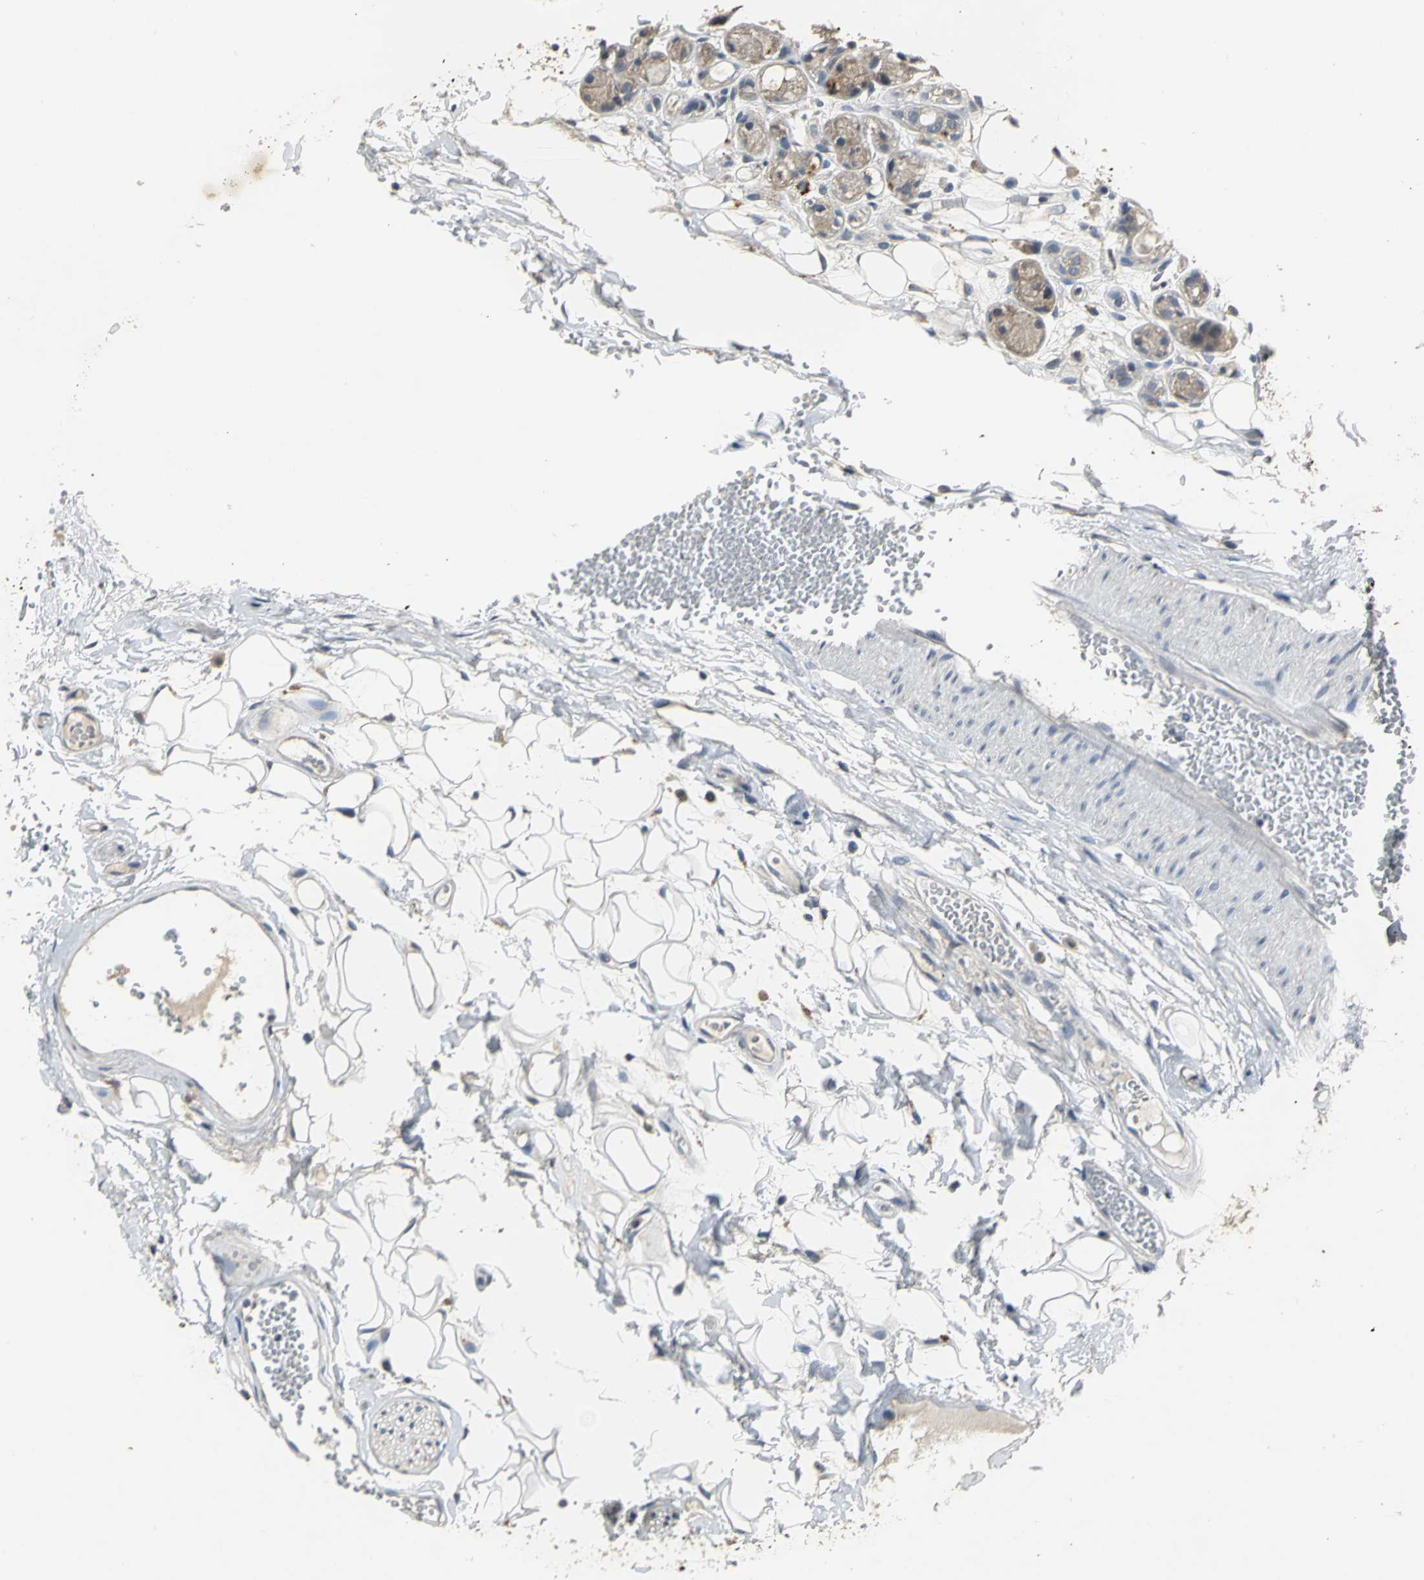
{"staining": {"intensity": "weak", "quantity": "25%-75%", "location": "cytoplasmic/membranous"}, "tissue": "adipose tissue", "cell_type": "Adipocytes", "image_type": "normal", "snomed": [{"axis": "morphology", "description": "Normal tissue, NOS"}, {"axis": "morphology", "description": "Inflammation, NOS"}, {"axis": "topography", "description": "Vascular tissue"}, {"axis": "topography", "description": "Salivary gland"}], "caption": "High-power microscopy captured an IHC image of benign adipose tissue, revealing weak cytoplasmic/membranous staining in about 25%-75% of adipocytes. The staining was performed using DAB (3,3'-diaminobenzidine), with brown indicating positive protein expression. Nuclei are stained blue with hematoxylin.", "gene": "OCLN", "patient": {"sex": "female", "age": 75}}